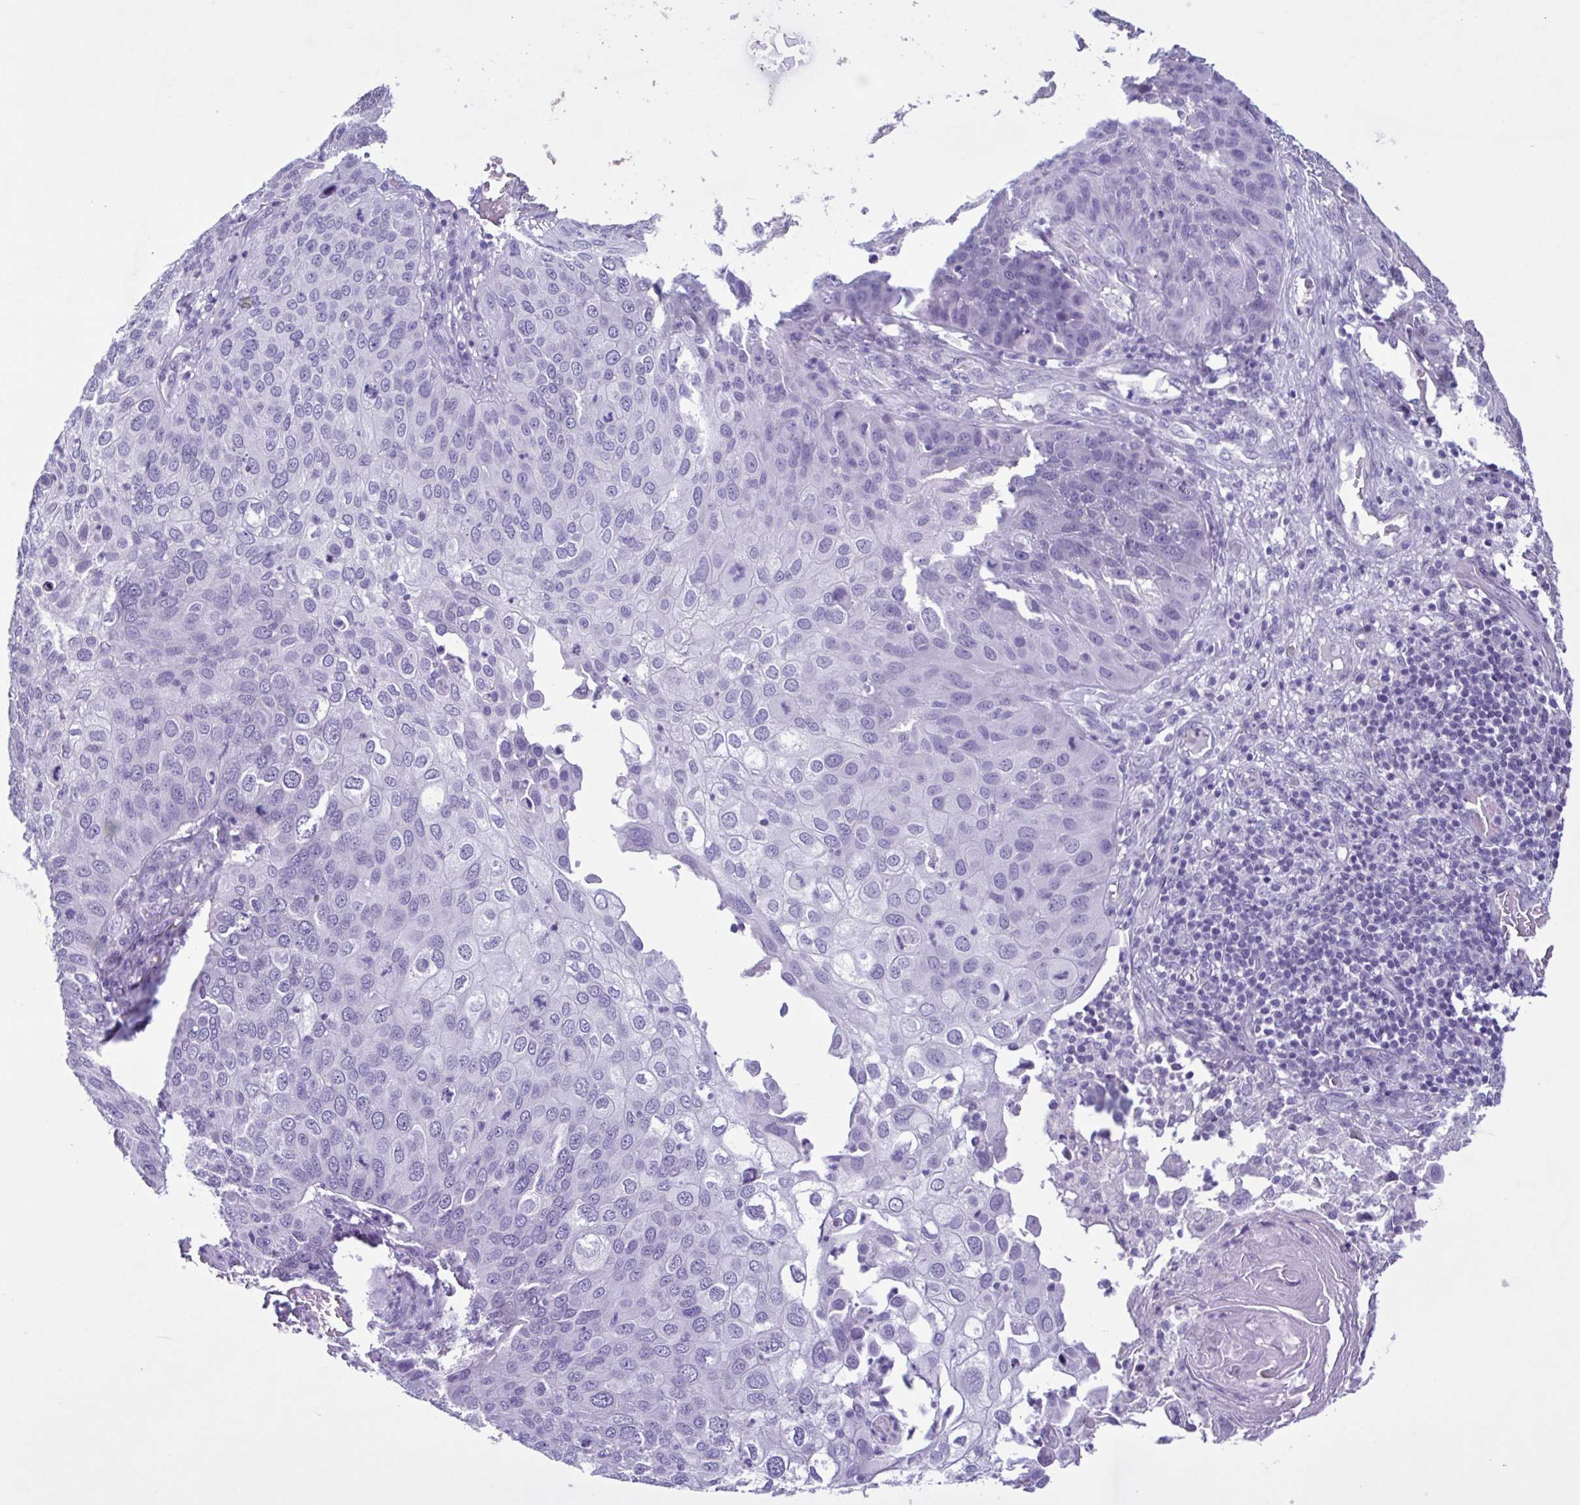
{"staining": {"intensity": "negative", "quantity": "none", "location": "none"}, "tissue": "skin cancer", "cell_type": "Tumor cells", "image_type": "cancer", "snomed": [{"axis": "morphology", "description": "Squamous cell carcinoma, NOS"}, {"axis": "topography", "description": "Skin"}], "caption": "DAB immunohistochemical staining of human skin cancer (squamous cell carcinoma) demonstrates no significant staining in tumor cells.", "gene": "INAFM1", "patient": {"sex": "male", "age": 87}}